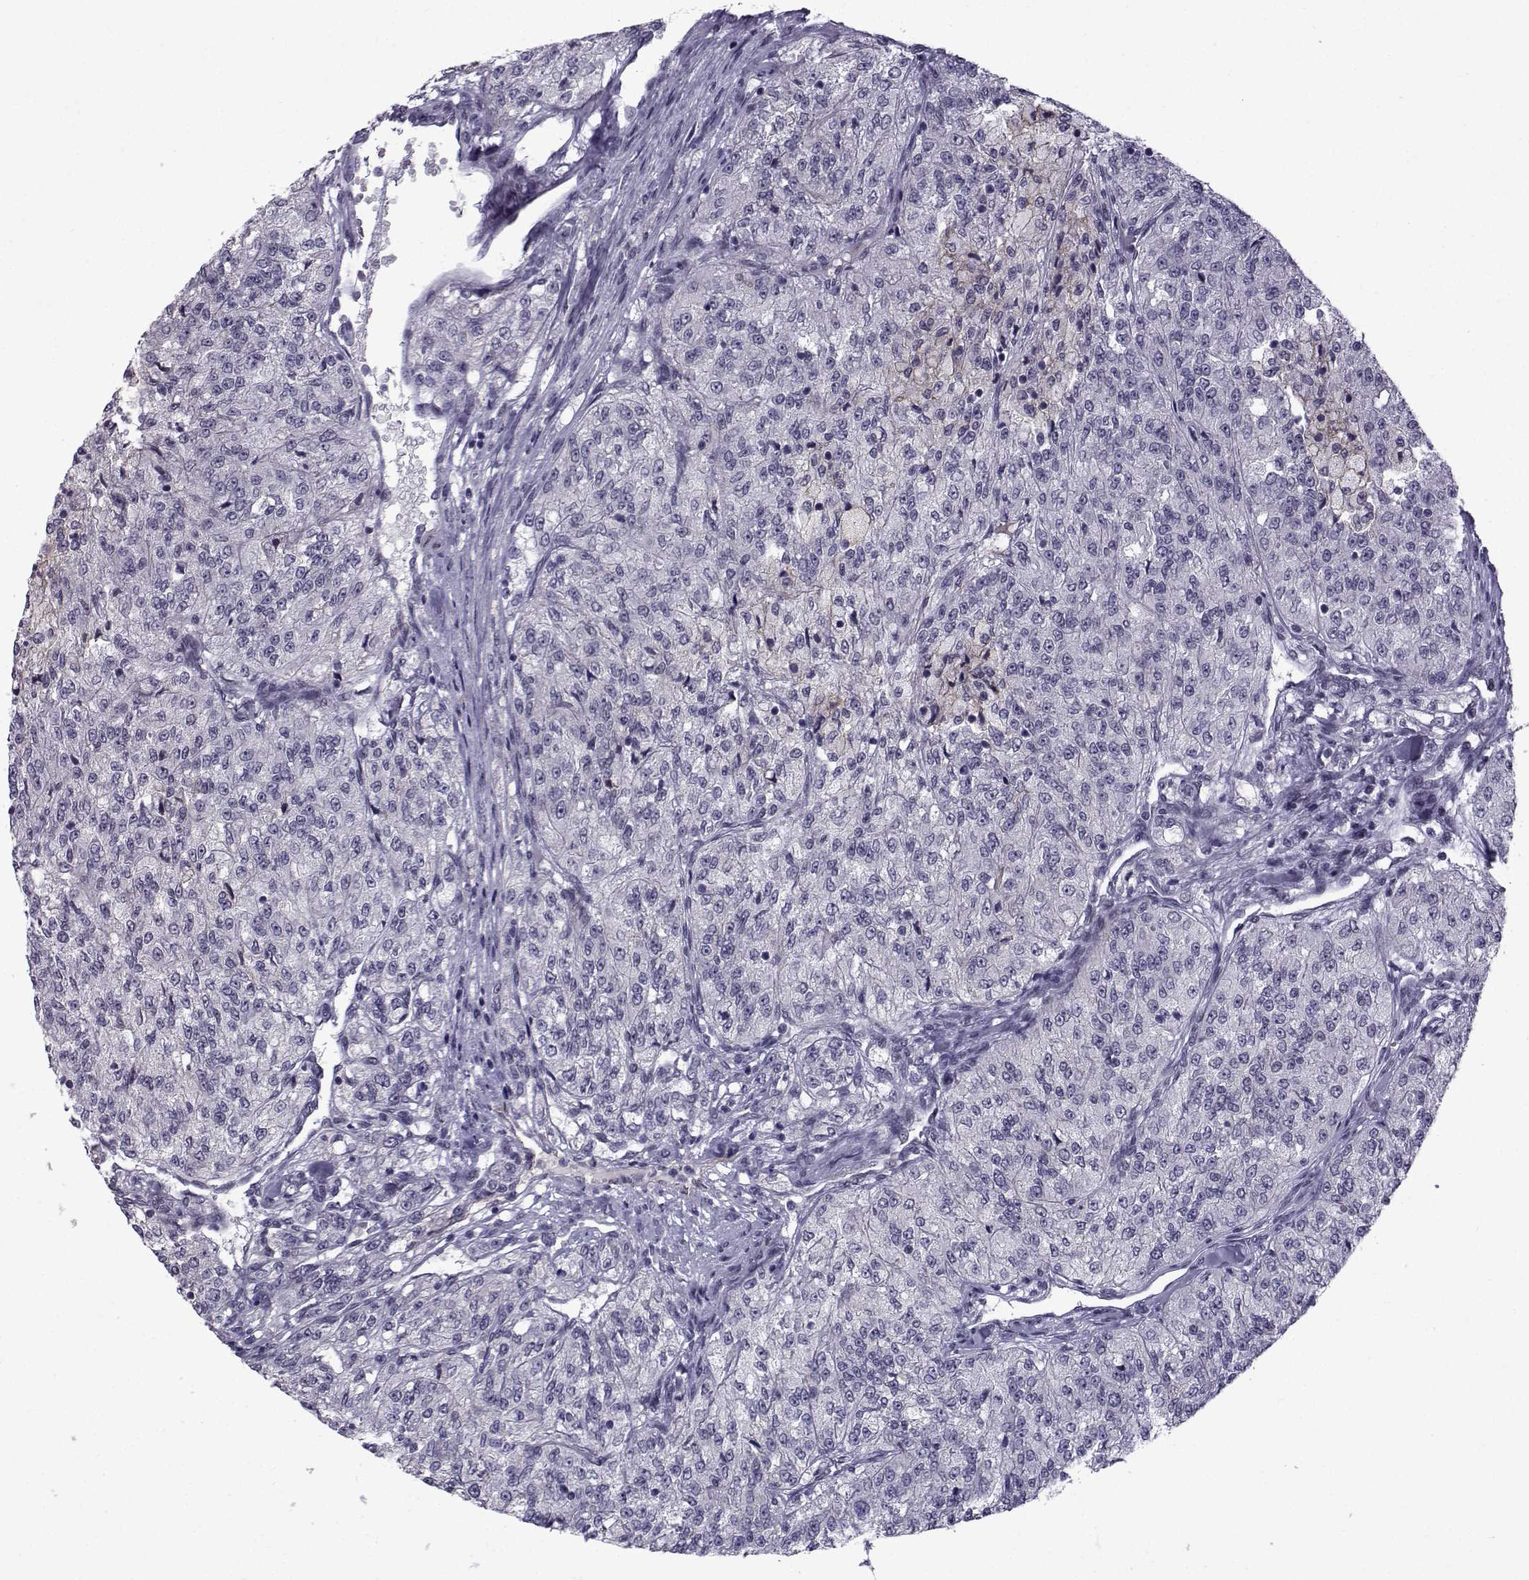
{"staining": {"intensity": "negative", "quantity": "none", "location": "none"}, "tissue": "renal cancer", "cell_type": "Tumor cells", "image_type": "cancer", "snomed": [{"axis": "morphology", "description": "Adenocarcinoma, NOS"}, {"axis": "topography", "description": "Kidney"}], "caption": "High magnification brightfield microscopy of adenocarcinoma (renal) stained with DAB (3,3'-diaminobenzidine) (brown) and counterstained with hematoxylin (blue): tumor cells show no significant expression. (Immunohistochemistry, brightfield microscopy, high magnification).", "gene": "RBM24", "patient": {"sex": "female", "age": 63}}